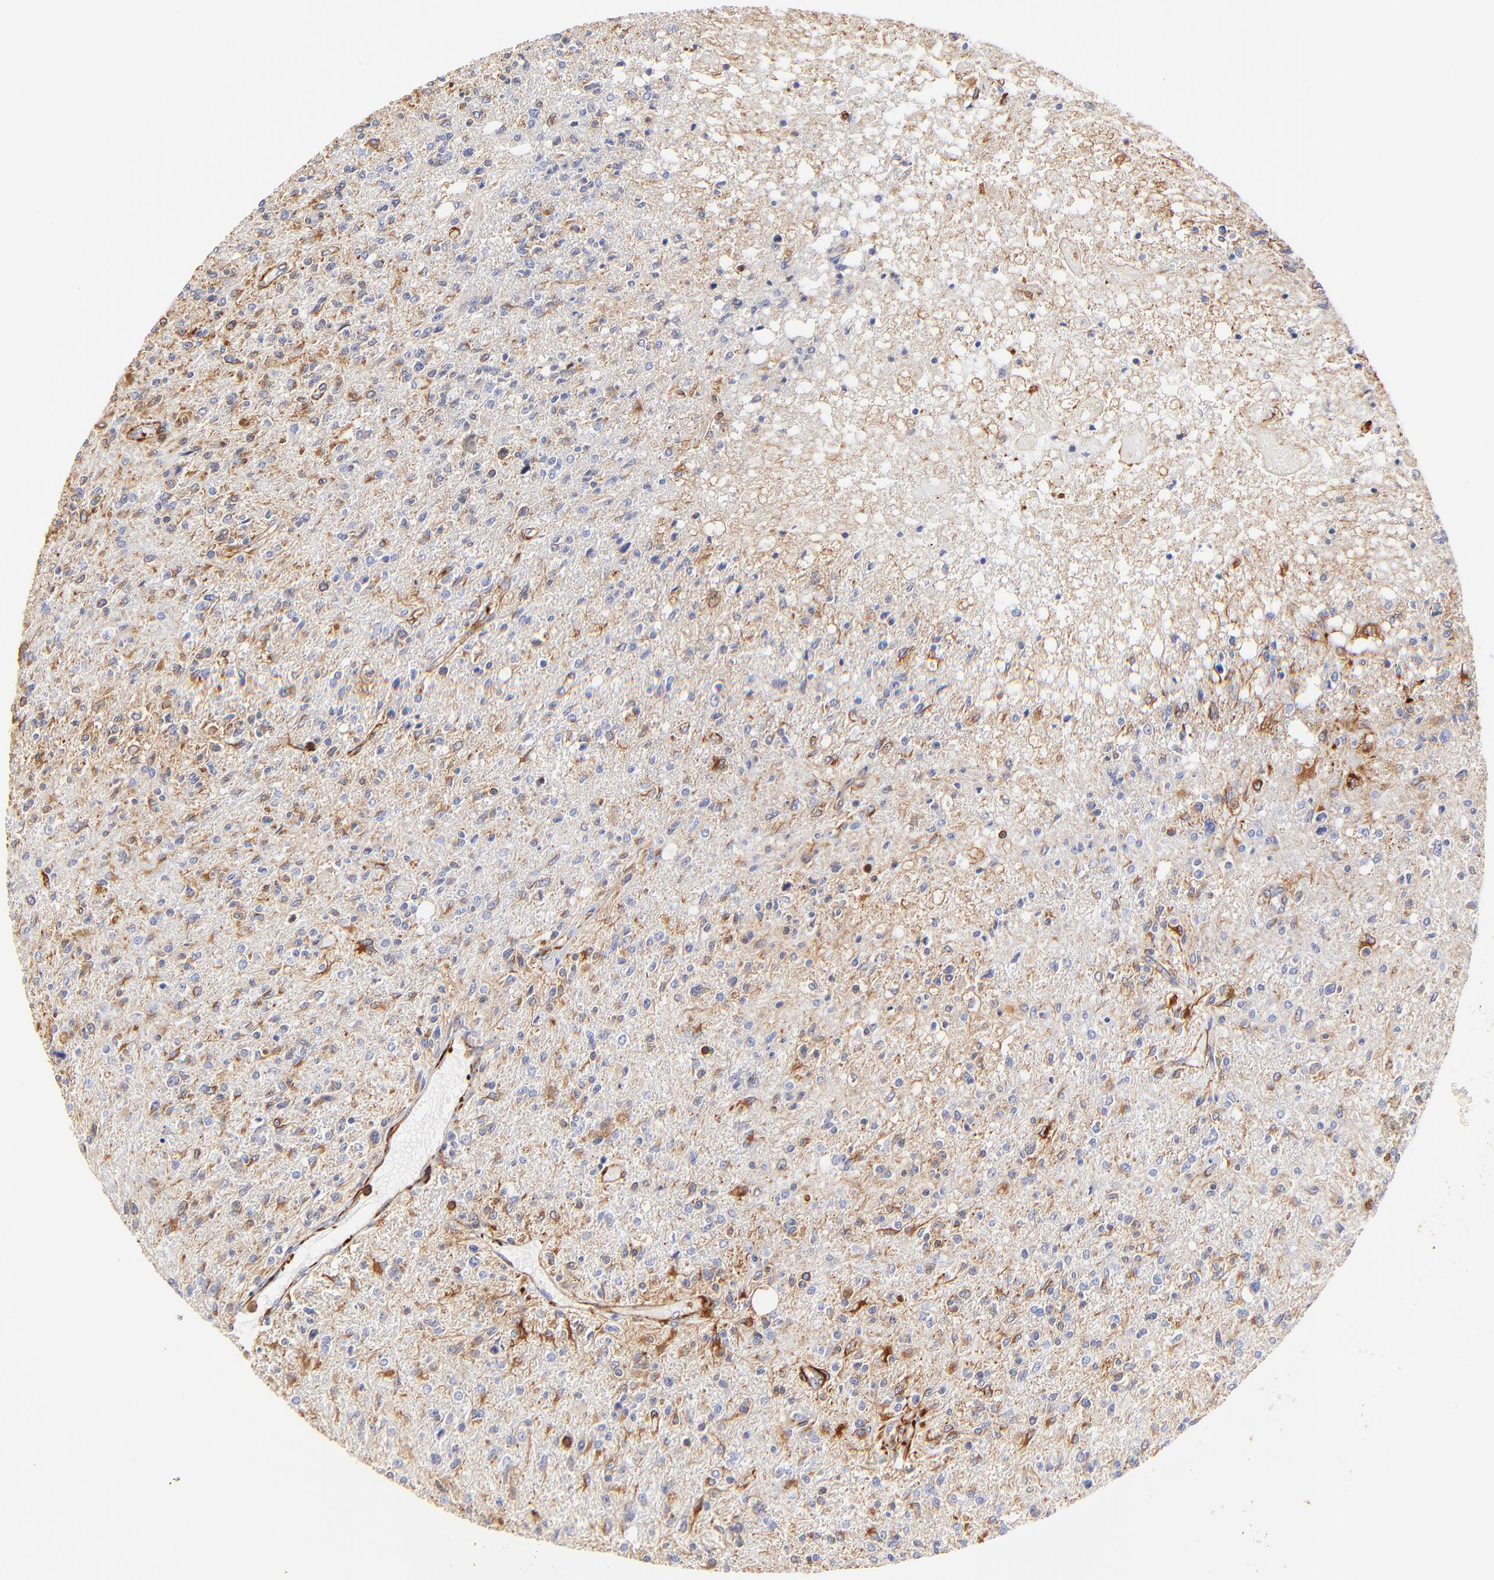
{"staining": {"intensity": "moderate", "quantity": "25%-75%", "location": "cytoplasmic/membranous"}, "tissue": "glioma", "cell_type": "Tumor cells", "image_type": "cancer", "snomed": [{"axis": "morphology", "description": "Glioma, malignant, High grade"}, {"axis": "topography", "description": "Cerebral cortex"}], "caption": "Malignant glioma (high-grade) was stained to show a protein in brown. There is medium levels of moderate cytoplasmic/membranous staining in approximately 25%-75% of tumor cells.", "gene": "FLNA", "patient": {"sex": "male", "age": 76}}